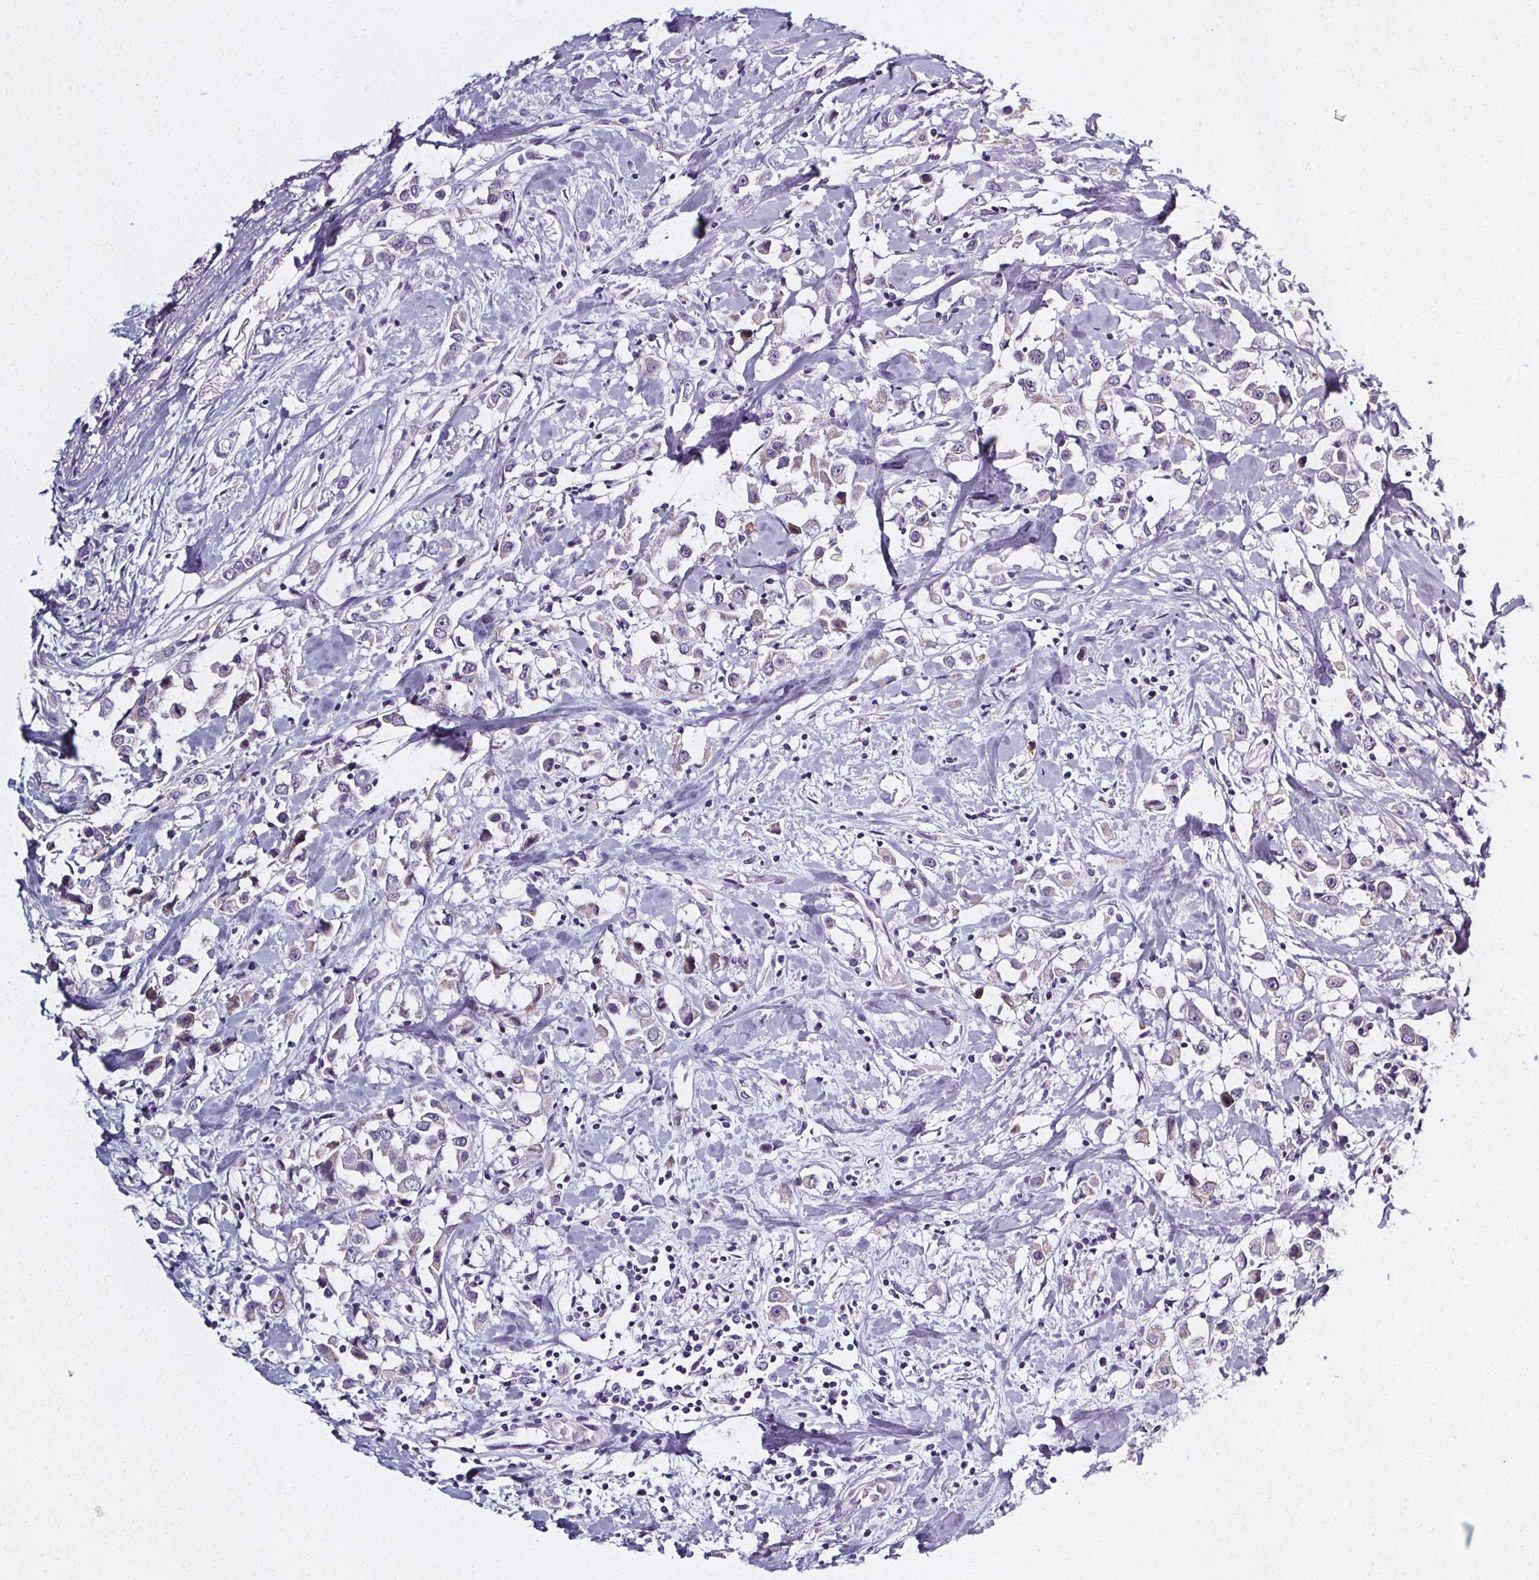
{"staining": {"intensity": "negative", "quantity": "none", "location": "none"}, "tissue": "breast cancer", "cell_type": "Tumor cells", "image_type": "cancer", "snomed": [{"axis": "morphology", "description": "Duct carcinoma"}, {"axis": "topography", "description": "Breast"}], "caption": "The photomicrograph demonstrates no significant positivity in tumor cells of breast cancer.", "gene": "ELAVL2", "patient": {"sex": "female", "age": 61}}